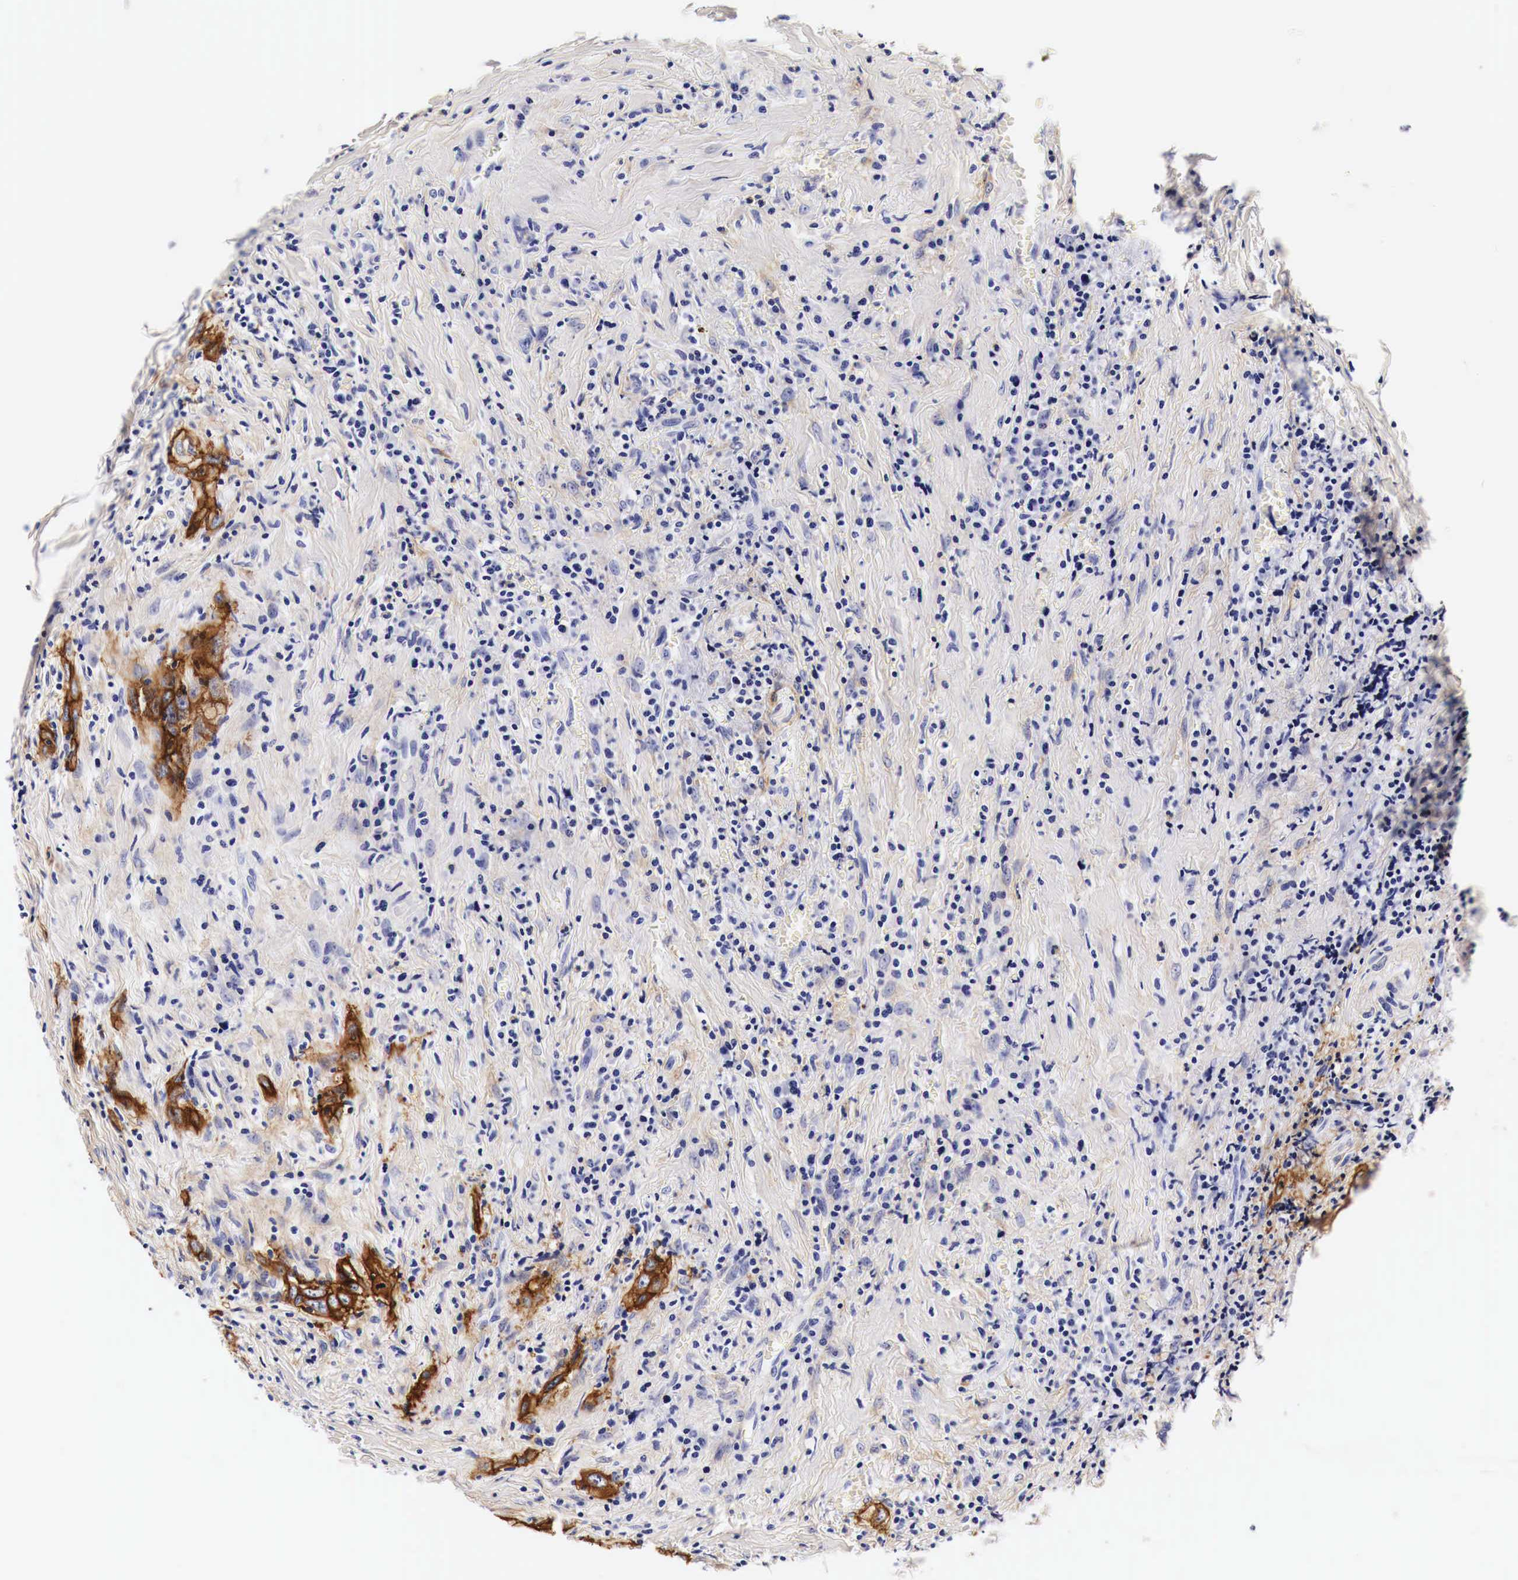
{"staining": {"intensity": "strong", "quantity": ">75%", "location": "cytoplasmic/membranous"}, "tissue": "head and neck cancer", "cell_type": "Tumor cells", "image_type": "cancer", "snomed": [{"axis": "morphology", "description": "Squamous cell carcinoma, NOS"}, {"axis": "topography", "description": "Oral tissue"}, {"axis": "topography", "description": "Head-Neck"}], "caption": "Brown immunohistochemical staining in head and neck squamous cell carcinoma exhibits strong cytoplasmic/membranous expression in about >75% of tumor cells. (Brightfield microscopy of DAB IHC at high magnification).", "gene": "EGFR", "patient": {"sex": "female", "age": 82}}